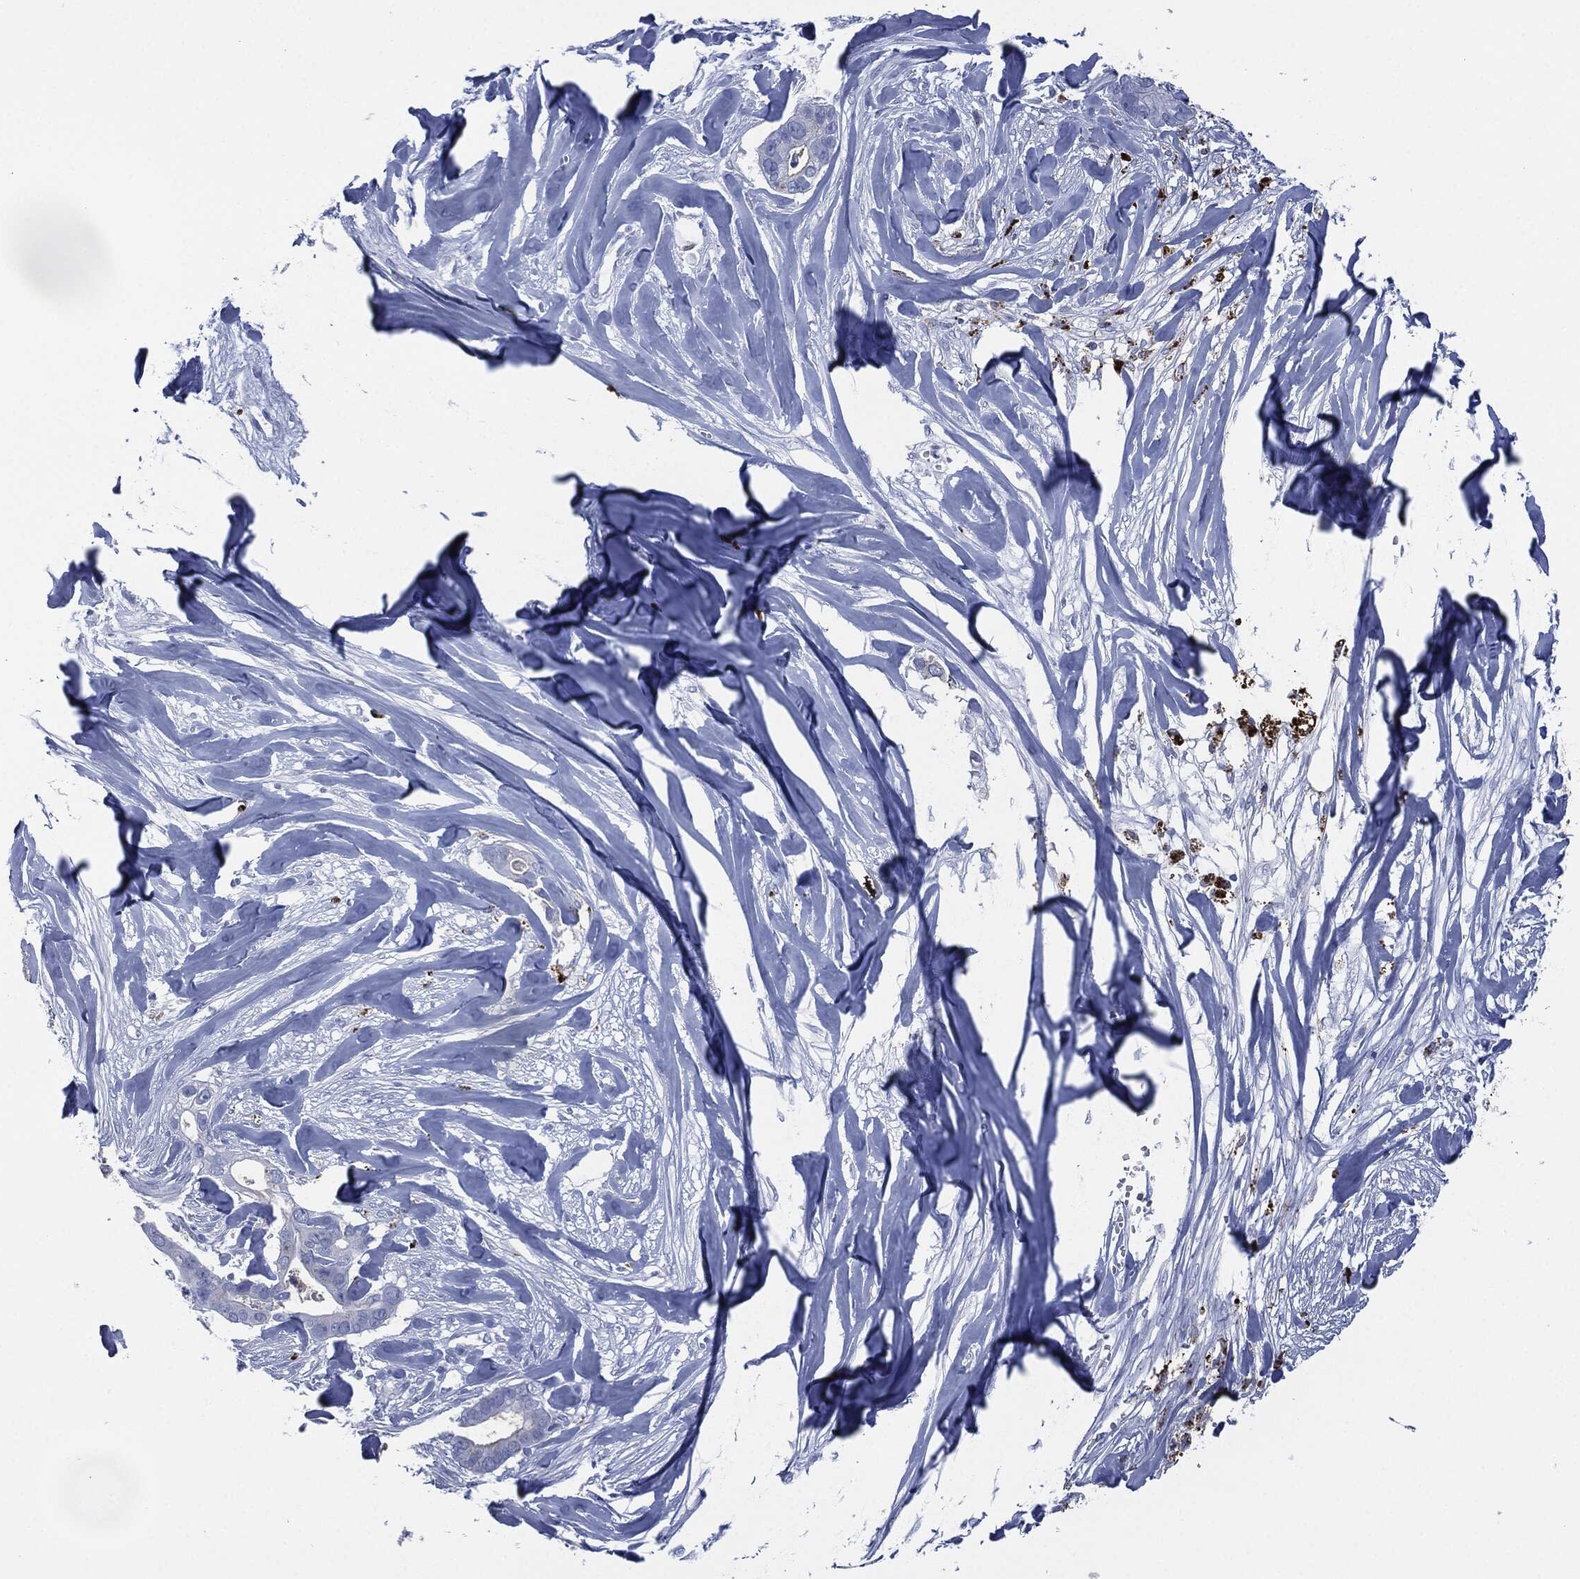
{"staining": {"intensity": "negative", "quantity": "none", "location": "none"}, "tissue": "pancreatic cancer", "cell_type": "Tumor cells", "image_type": "cancer", "snomed": [{"axis": "morphology", "description": "Adenocarcinoma, NOS"}, {"axis": "topography", "description": "Pancreas"}], "caption": "IHC histopathology image of neoplastic tissue: pancreatic cancer stained with DAB (3,3'-diaminobenzidine) demonstrates no significant protein expression in tumor cells.", "gene": "CEACAM8", "patient": {"sex": "male", "age": 61}}